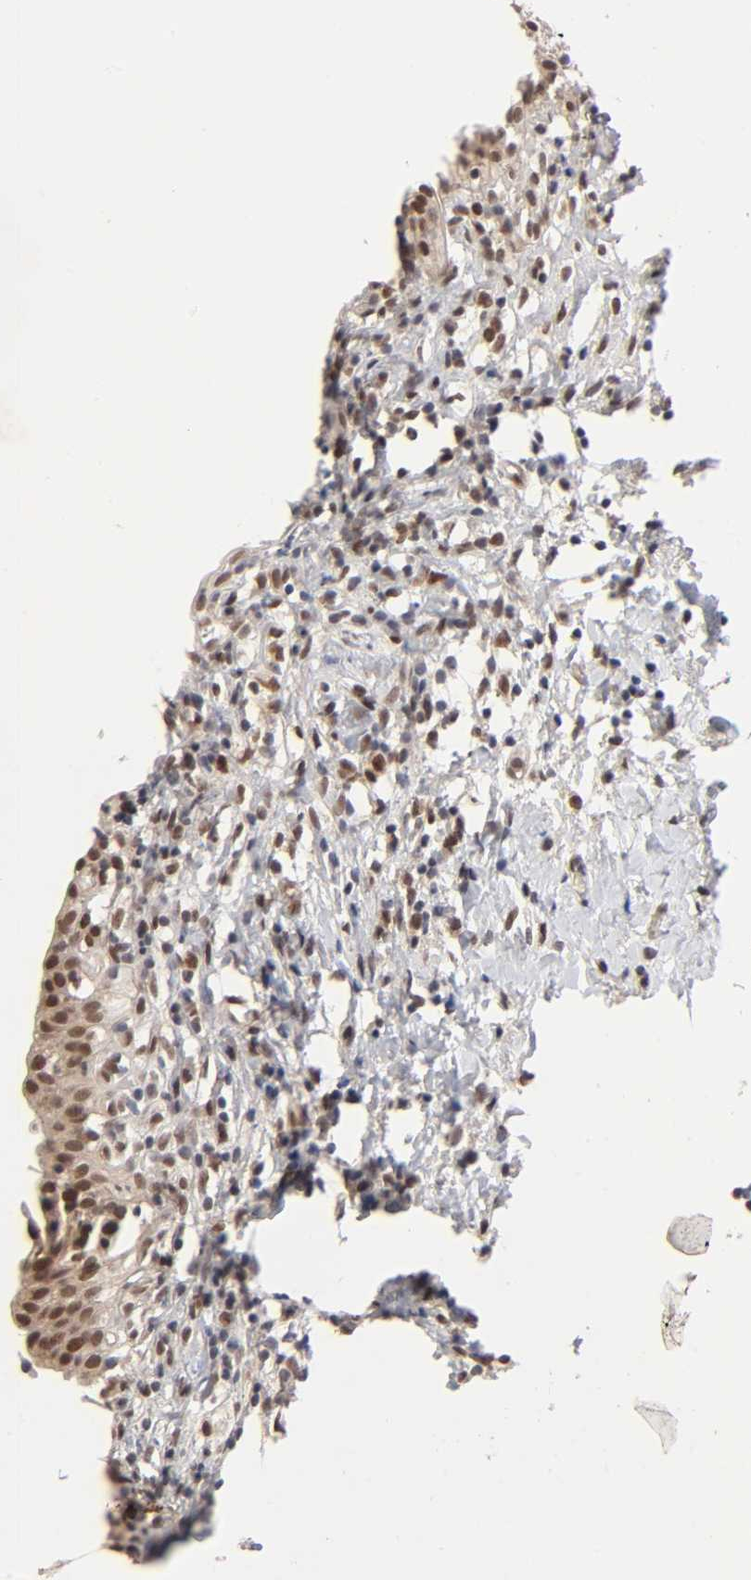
{"staining": {"intensity": "strong", "quantity": ">75%", "location": "cytoplasmic/membranous,nuclear"}, "tissue": "urinary bladder", "cell_type": "Urothelial cells", "image_type": "normal", "snomed": [{"axis": "morphology", "description": "Normal tissue, NOS"}, {"axis": "topography", "description": "Urinary bladder"}], "caption": "Normal urinary bladder shows strong cytoplasmic/membranous,nuclear positivity in about >75% of urothelial cells The staining was performed using DAB (3,3'-diaminobenzidine), with brown indicating positive protein expression. Nuclei are stained blue with hematoxylin..", "gene": "EP300", "patient": {"sex": "female", "age": 80}}